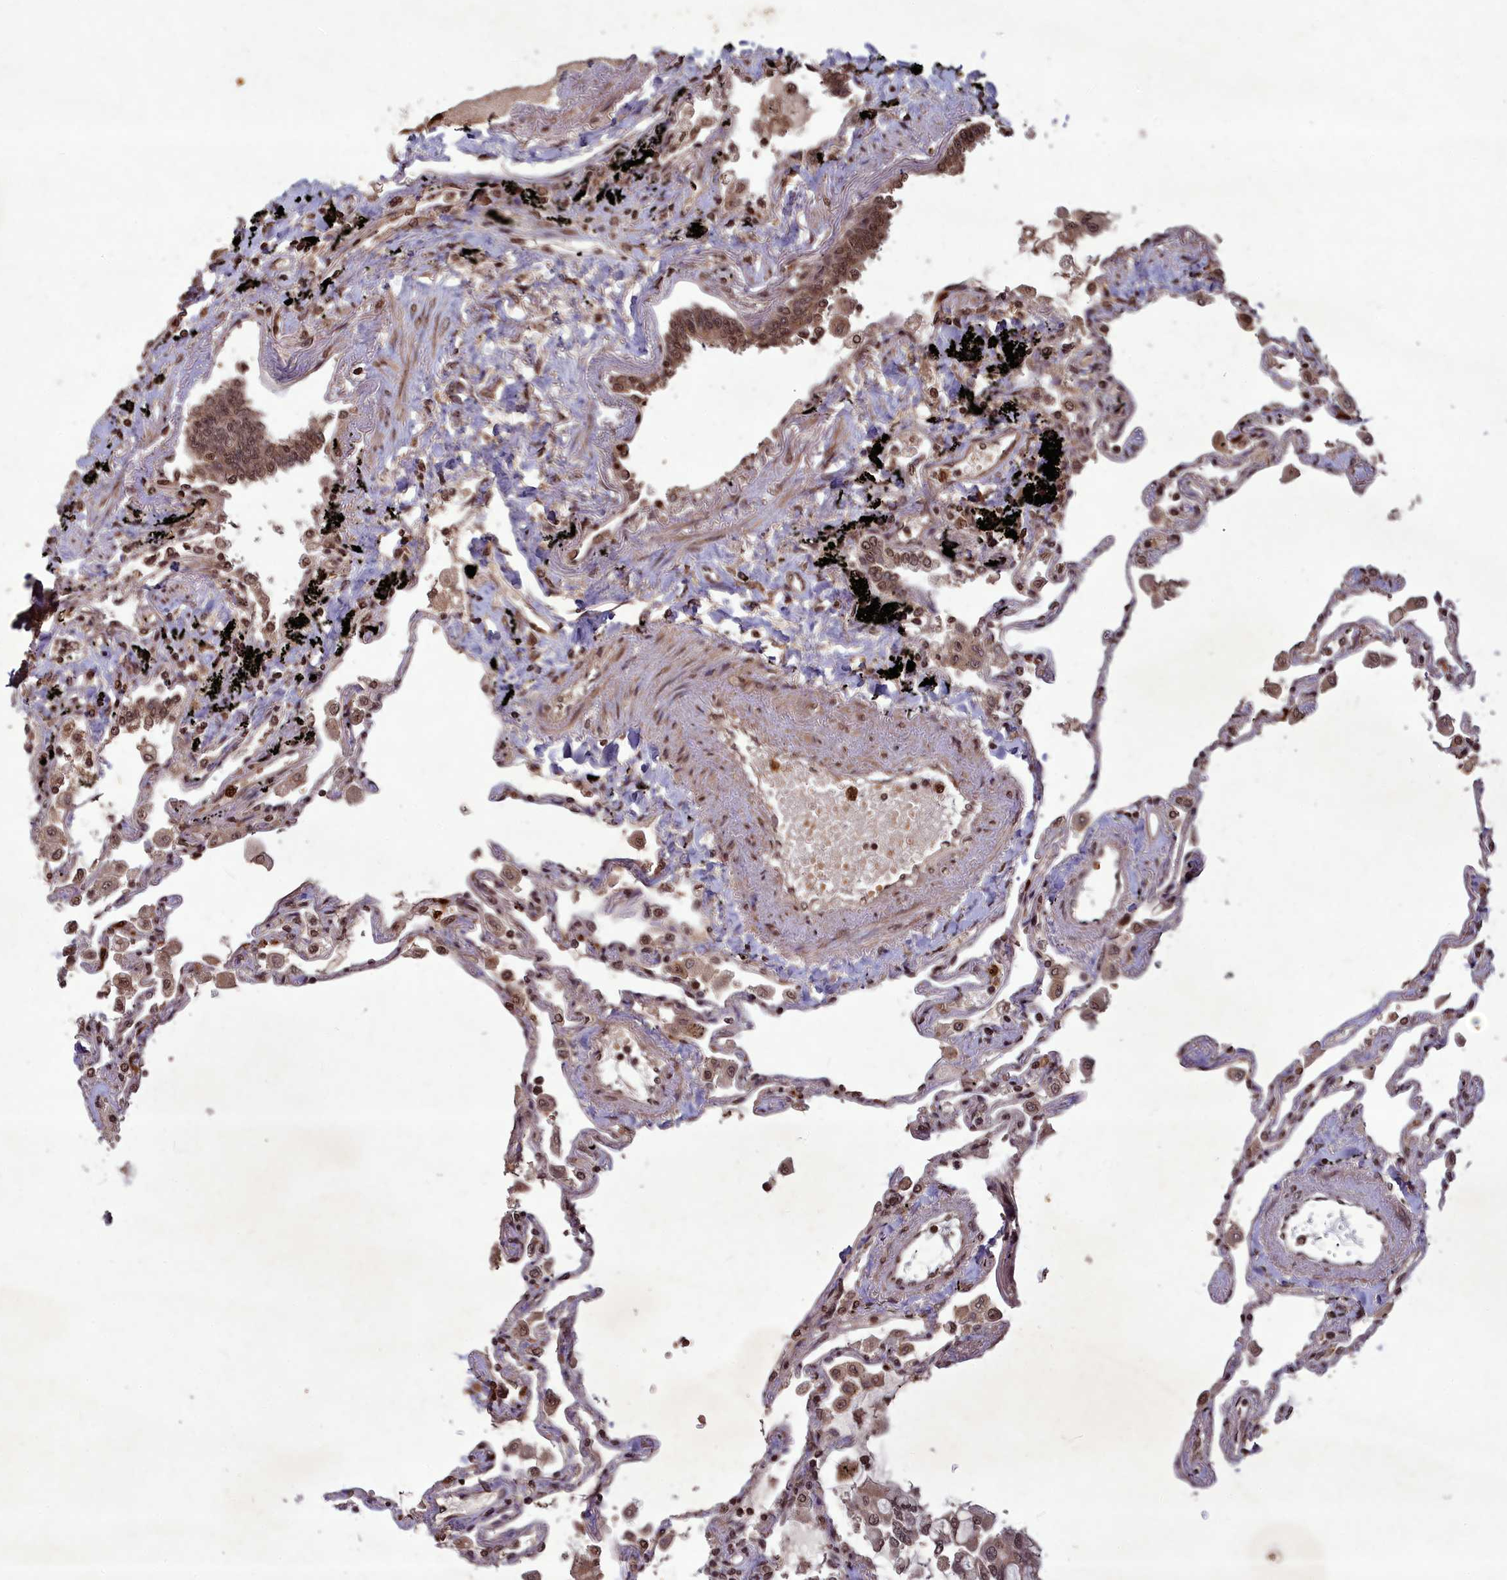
{"staining": {"intensity": "moderate", "quantity": ">75%", "location": "cytoplasmic/membranous,nuclear"}, "tissue": "lung", "cell_type": "Alveolar cells", "image_type": "normal", "snomed": [{"axis": "morphology", "description": "Normal tissue, NOS"}, {"axis": "topography", "description": "Lung"}], "caption": "Immunohistochemical staining of normal human lung shows medium levels of moderate cytoplasmic/membranous,nuclear expression in about >75% of alveolar cells. (IHC, brightfield microscopy, high magnification).", "gene": "SRMS", "patient": {"sex": "female", "age": 67}}